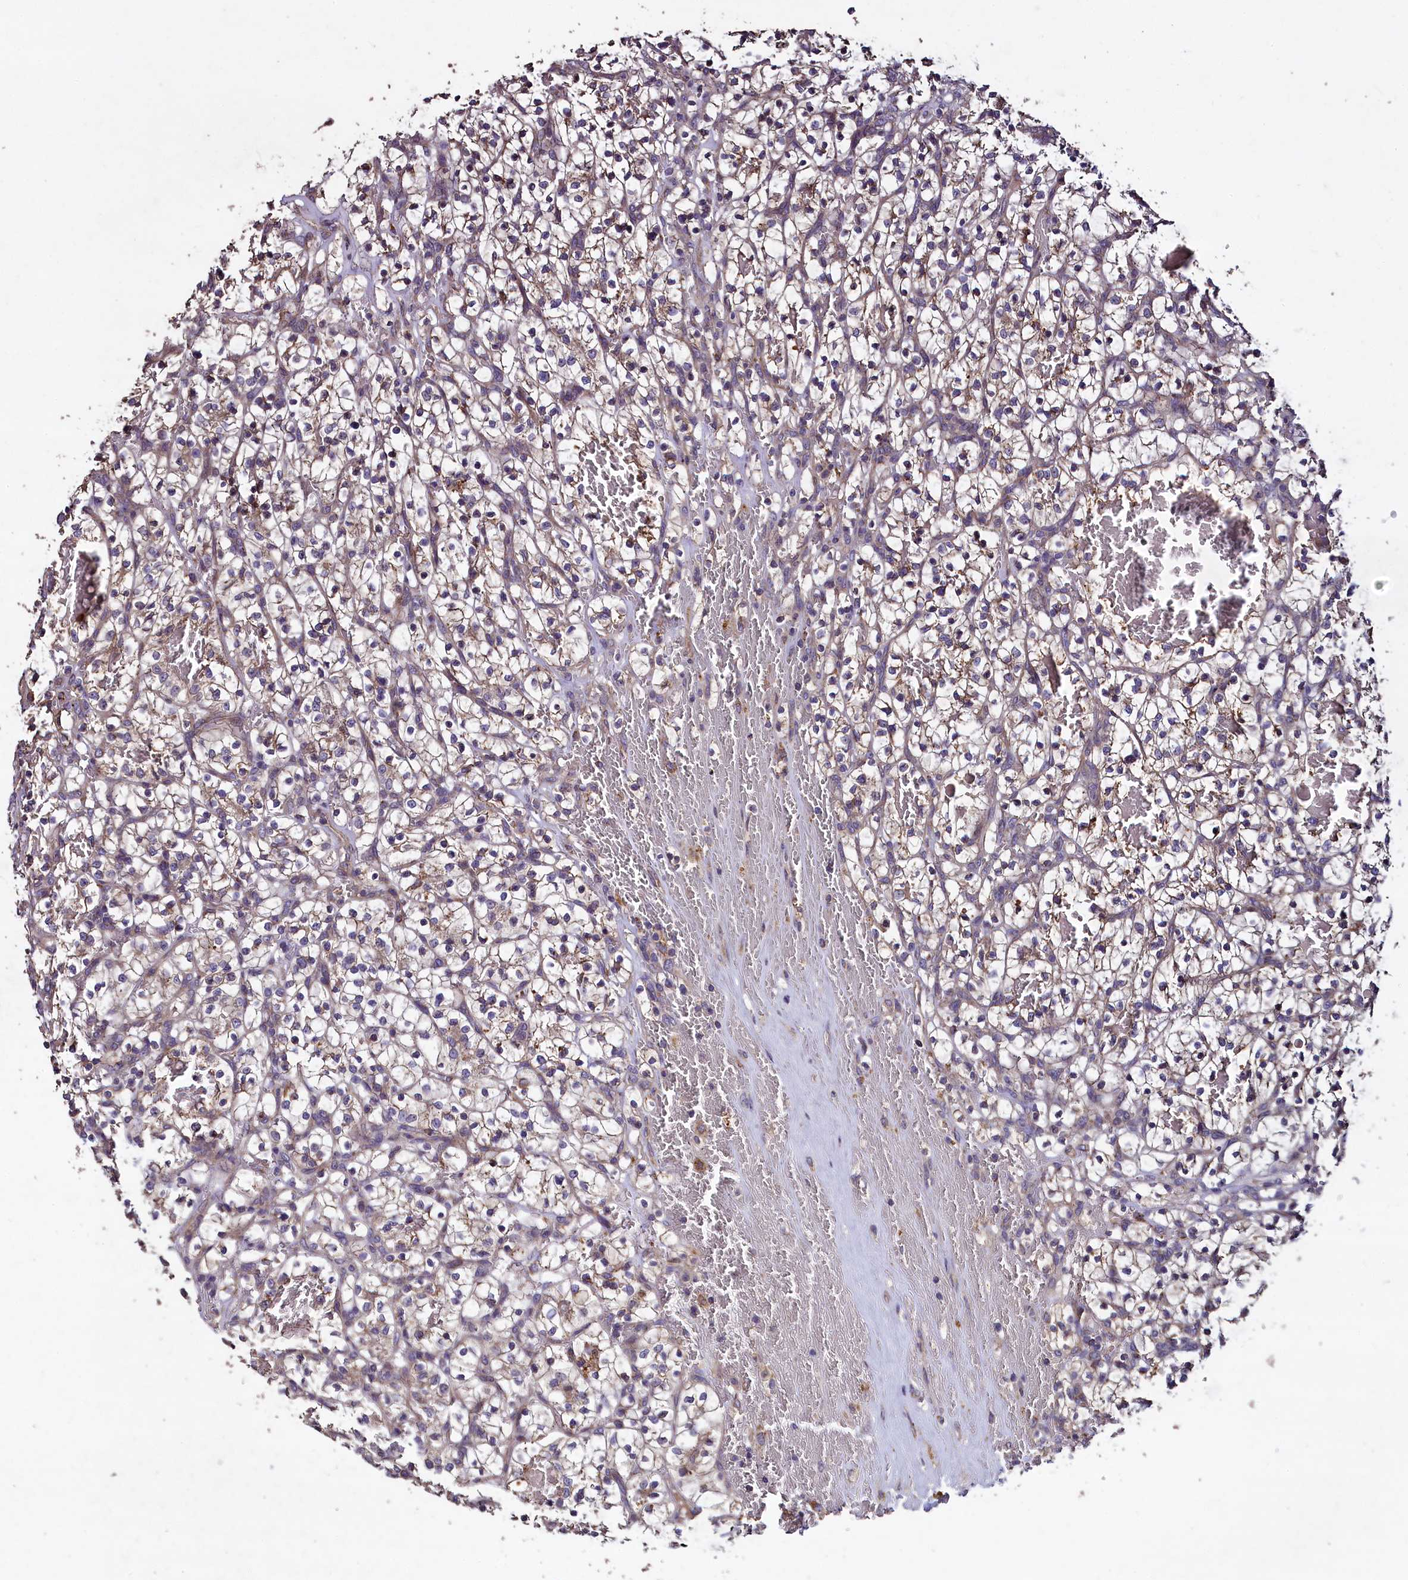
{"staining": {"intensity": "weak", "quantity": "<25%", "location": "cytoplasmic/membranous"}, "tissue": "renal cancer", "cell_type": "Tumor cells", "image_type": "cancer", "snomed": [{"axis": "morphology", "description": "Adenocarcinoma, NOS"}, {"axis": "topography", "description": "Kidney"}], "caption": "The photomicrograph displays no staining of tumor cells in renal cancer (adenocarcinoma).", "gene": "COQ9", "patient": {"sex": "female", "age": 57}}